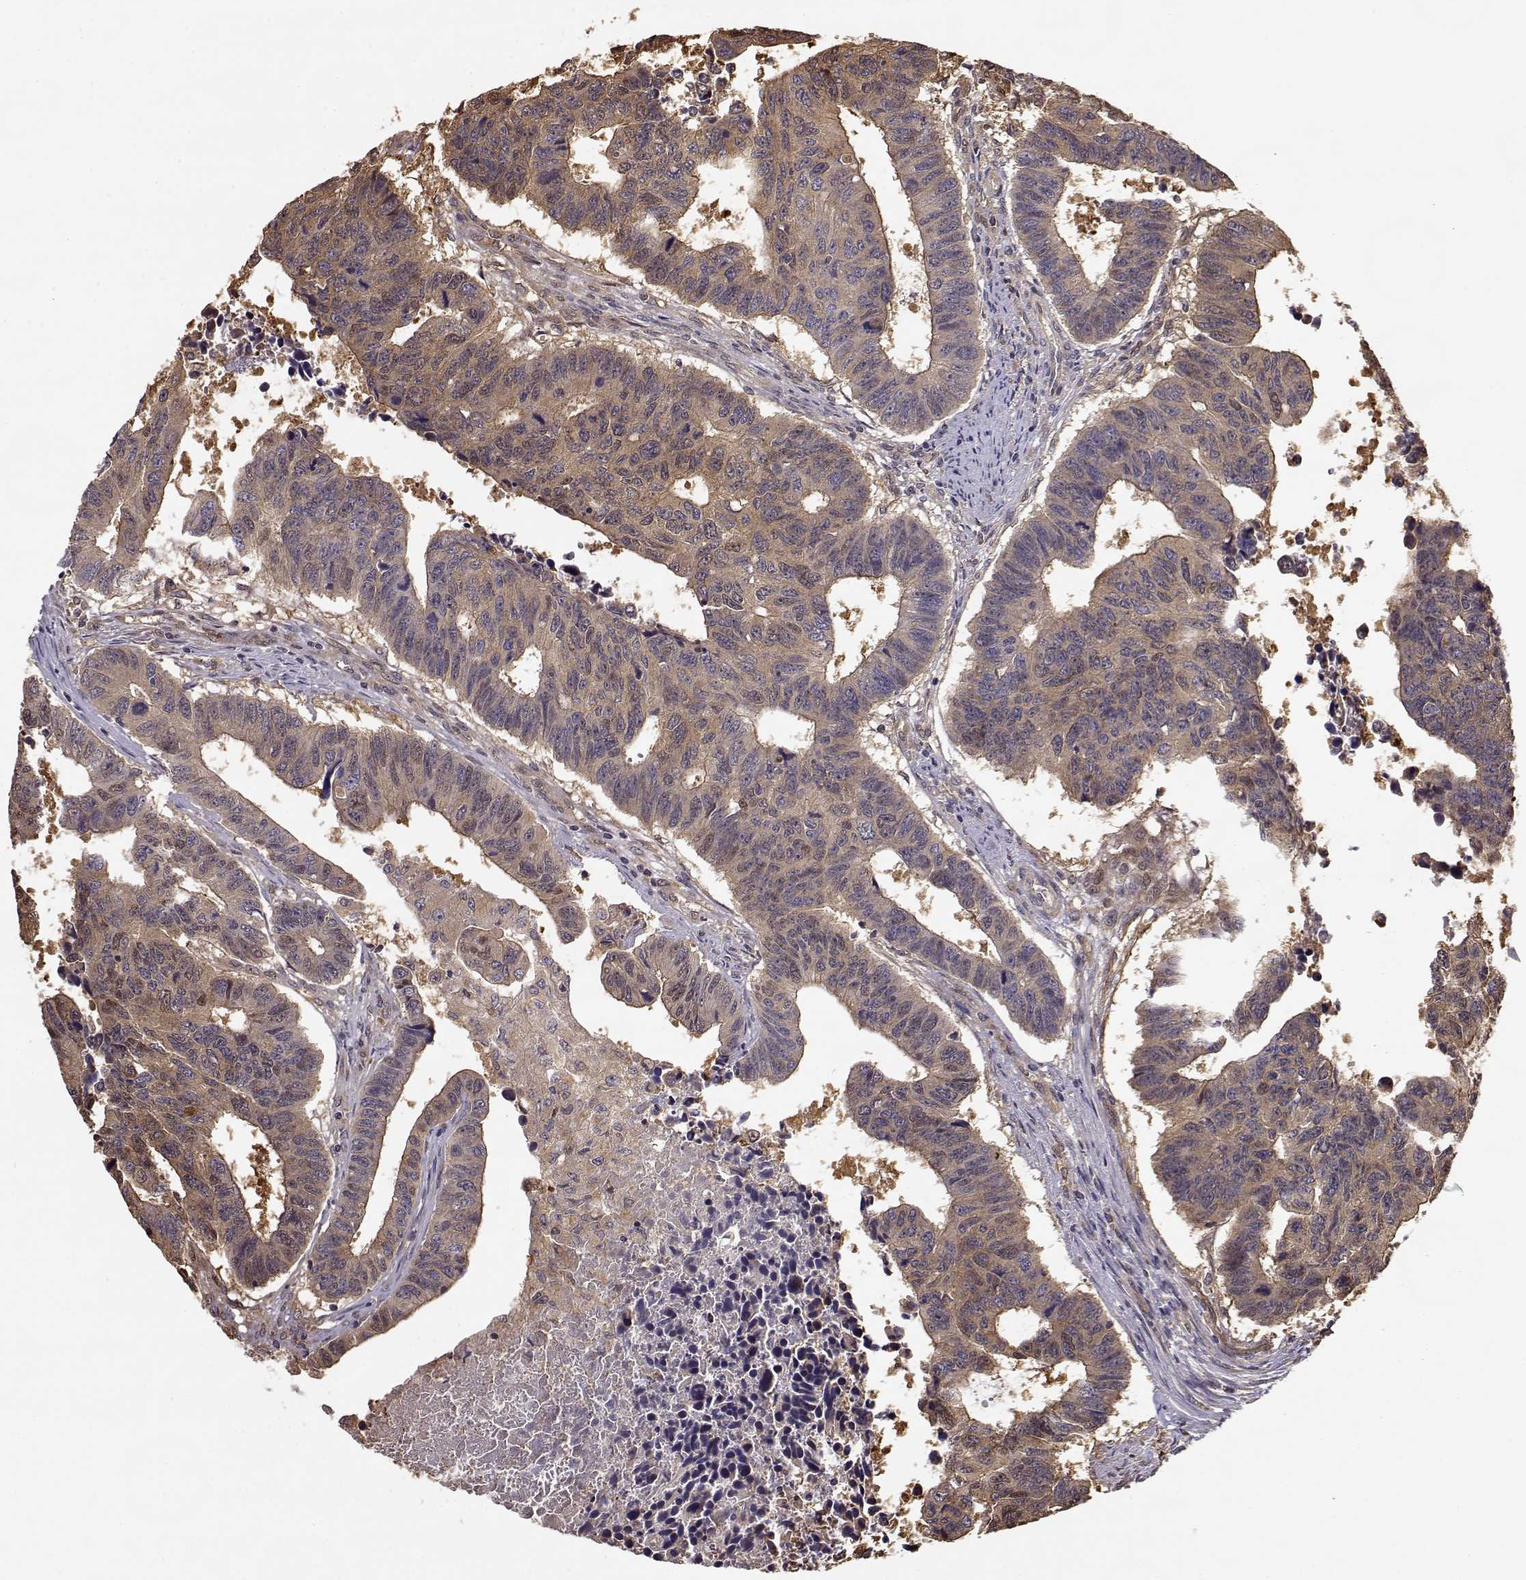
{"staining": {"intensity": "moderate", "quantity": ">75%", "location": "cytoplasmic/membranous"}, "tissue": "colorectal cancer", "cell_type": "Tumor cells", "image_type": "cancer", "snomed": [{"axis": "morphology", "description": "Adenocarcinoma, NOS"}, {"axis": "topography", "description": "Rectum"}], "caption": "Immunohistochemistry (IHC) image of neoplastic tissue: human colorectal cancer stained using IHC demonstrates medium levels of moderate protein expression localized specifically in the cytoplasmic/membranous of tumor cells, appearing as a cytoplasmic/membranous brown color.", "gene": "CRIM1", "patient": {"sex": "female", "age": 85}}